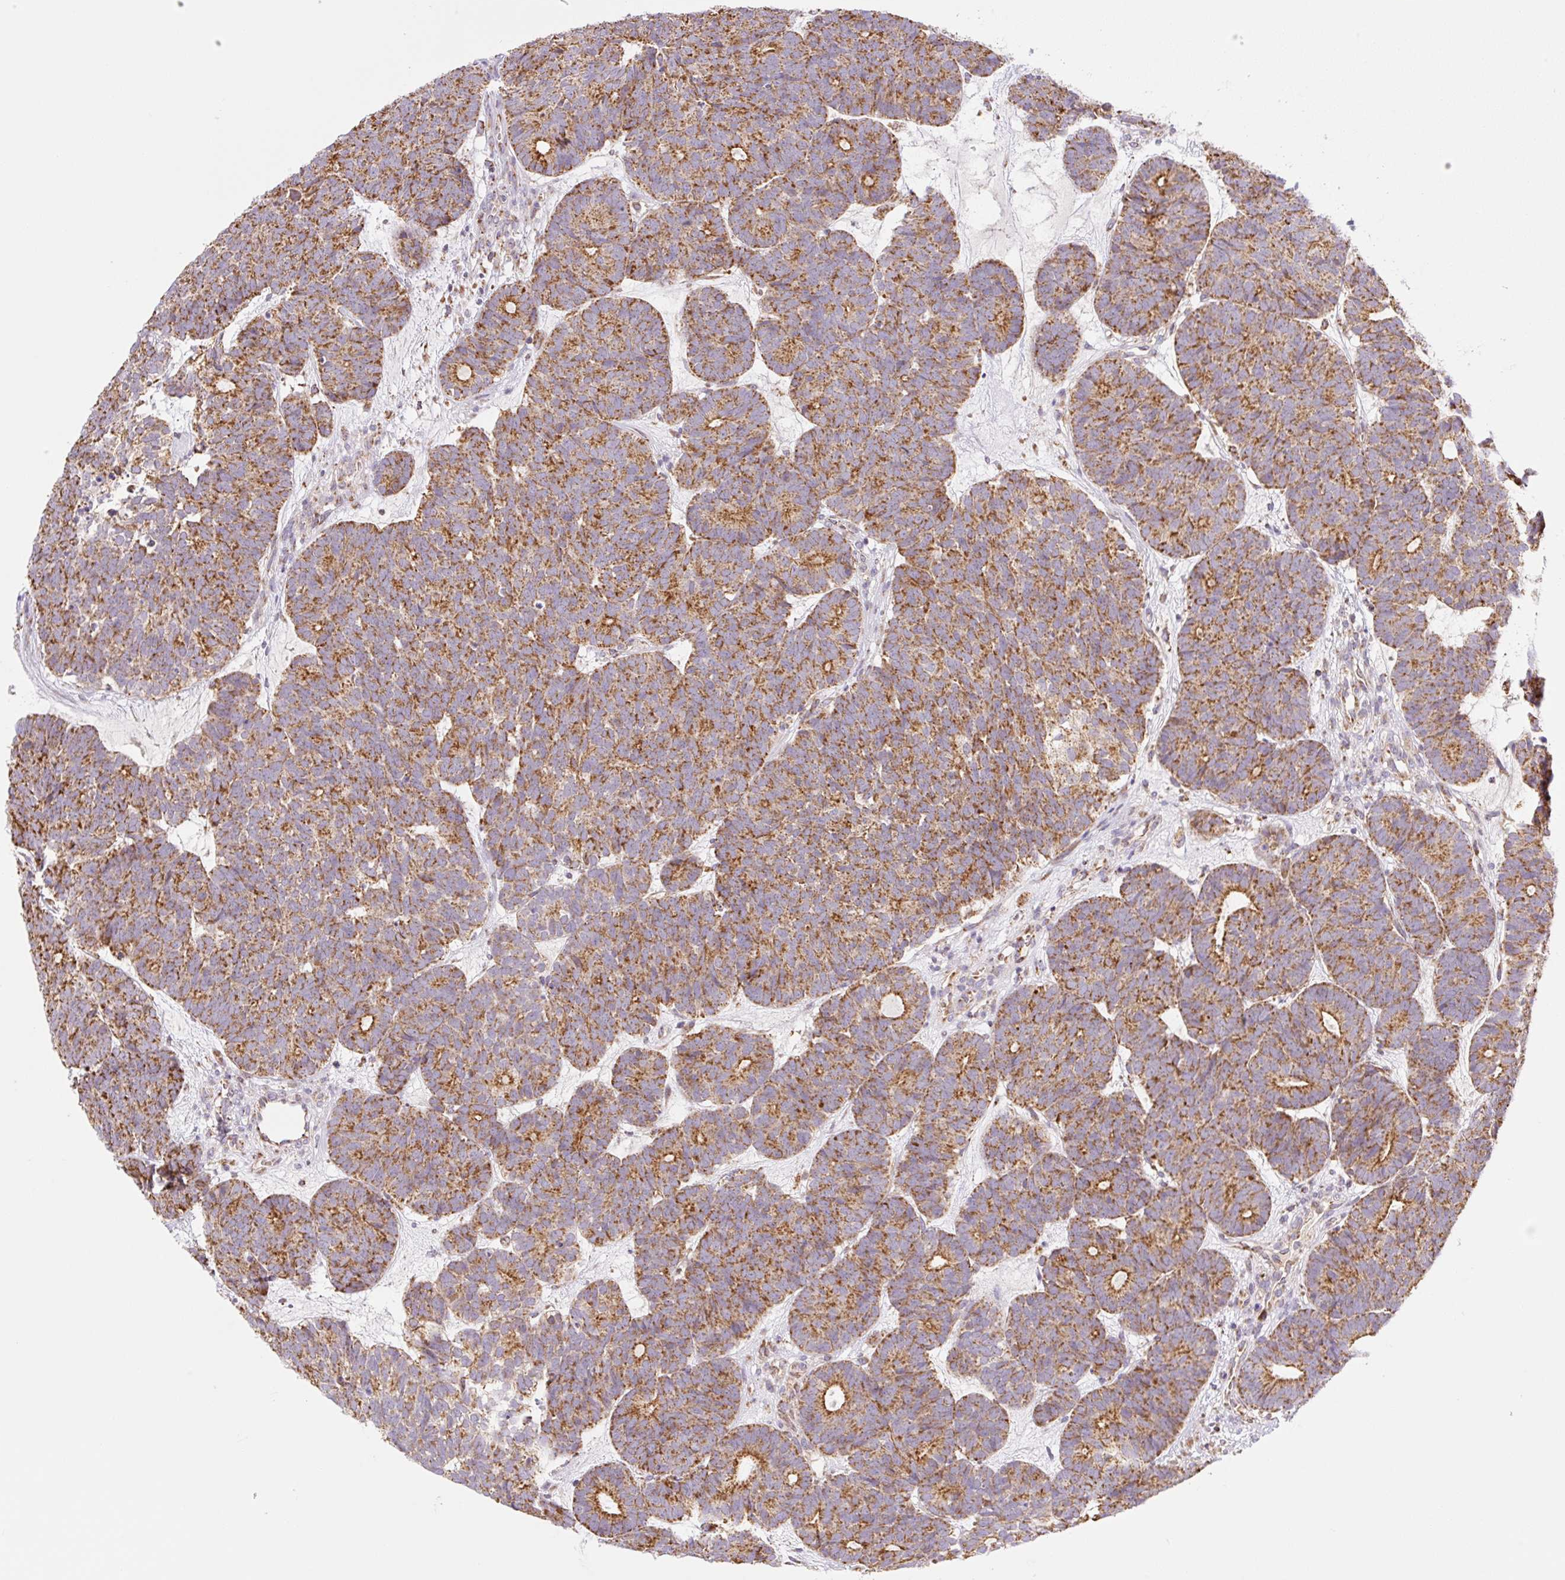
{"staining": {"intensity": "strong", "quantity": ">75%", "location": "cytoplasmic/membranous"}, "tissue": "head and neck cancer", "cell_type": "Tumor cells", "image_type": "cancer", "snomed": [{"axis": "morphology", "description": "Adenocarcinoma, NOS"}, {"axis": "topography", "description": "Head-Neck"}], "caption": "Head and neck cancer was stained to show a protein in brown. There is high levels of strong cytoplasmic/membranous positivity in approximately >75% of tumor cells.", "gene": "GOSR2", "patient": {"sex": "female", "age": 81}}